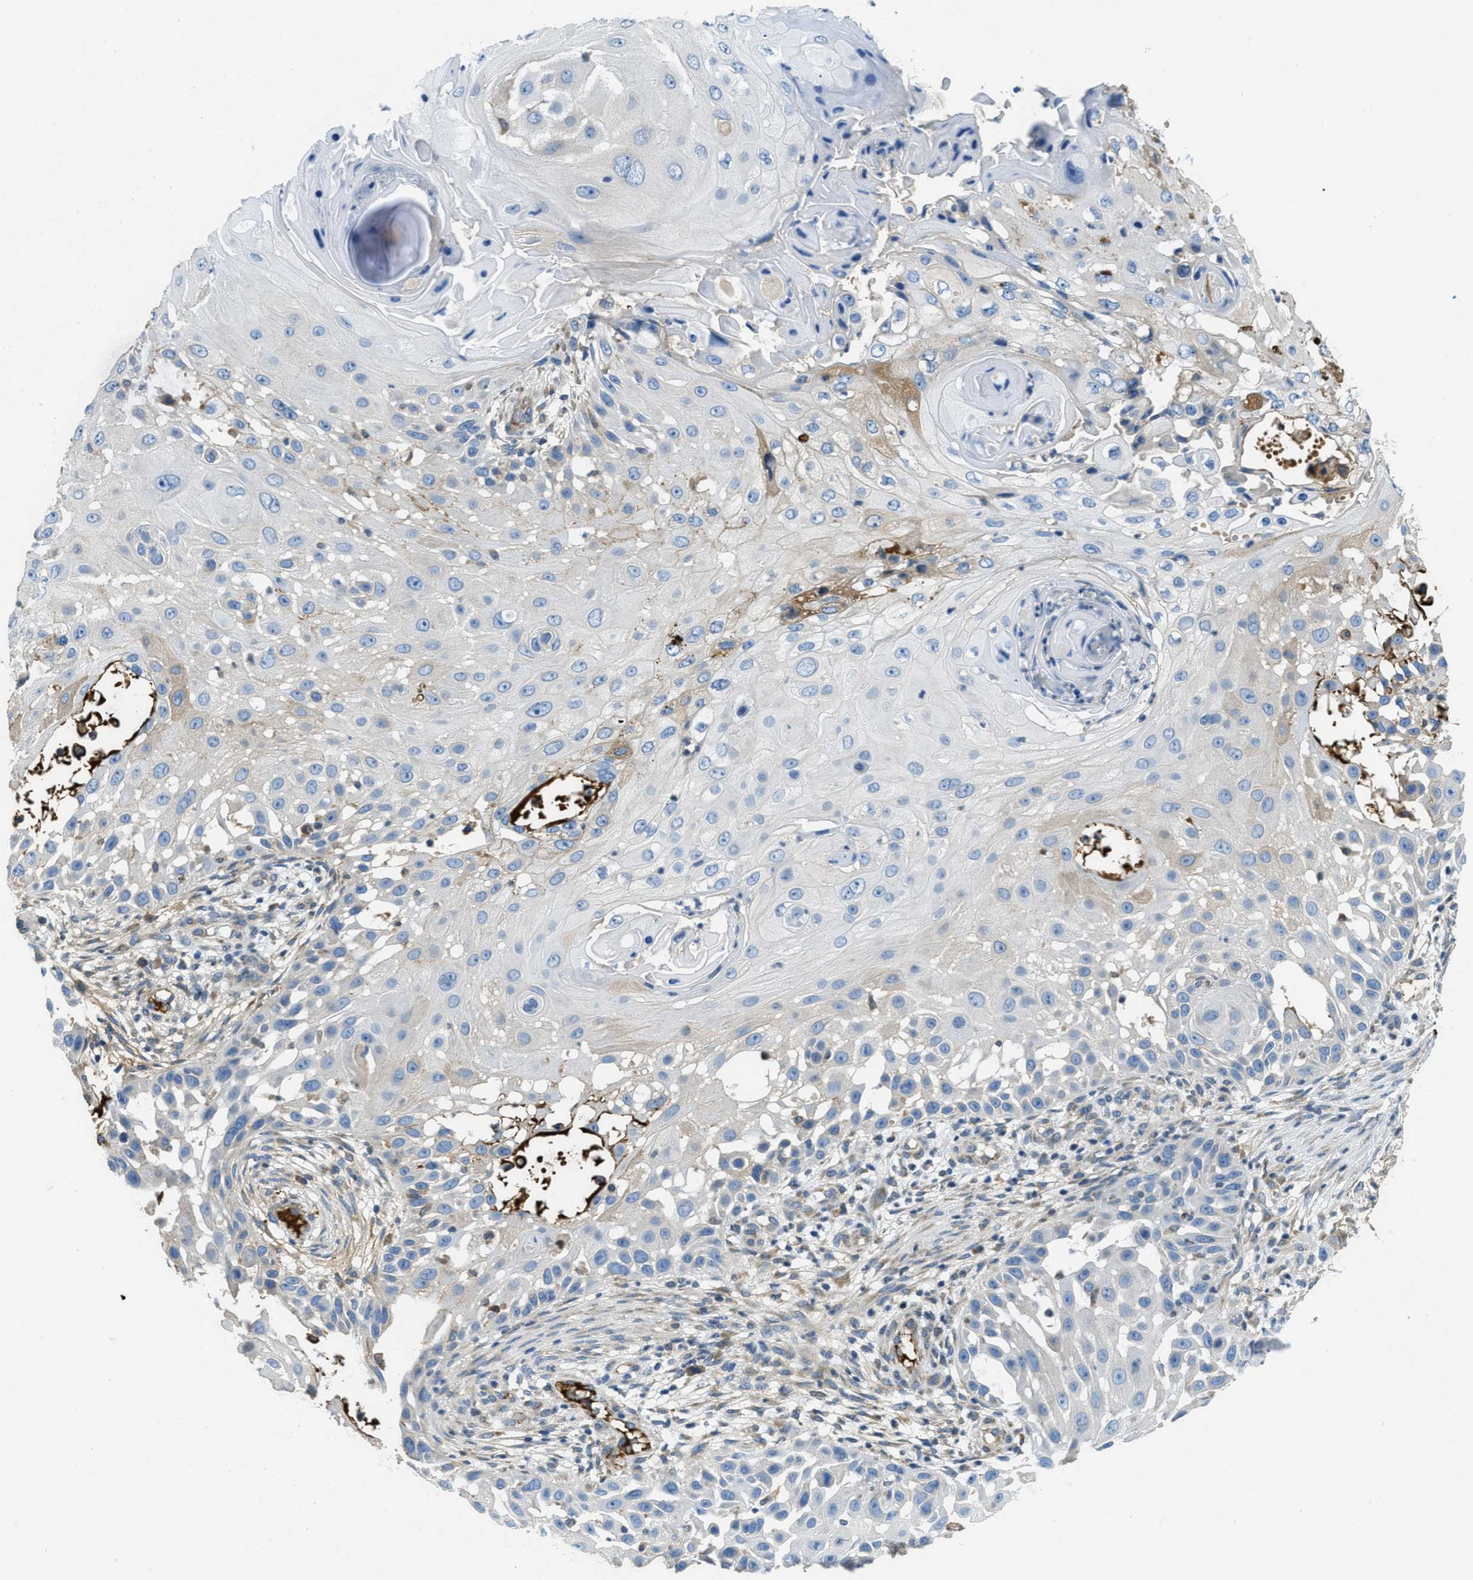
{"staining": {"intensity": "negative", "quantity": "none", "location": "none"}, "tissue": "skin cancer", "cell_type": "Tumor cells", "image_type": "cancer", "snomed": [{"axis": "morphology", "description": "Squamous cell carcinoma, NOS"}, {"axis": "topography", "description": "Skin"}], "caption": "Immunohistochemistry (IHC) of skin cancer (squamous cell carcinoma) exhibits no staining in tumor cells.", "gene": "MPDU1", "patient": {"sex": "female", "age": 44}}